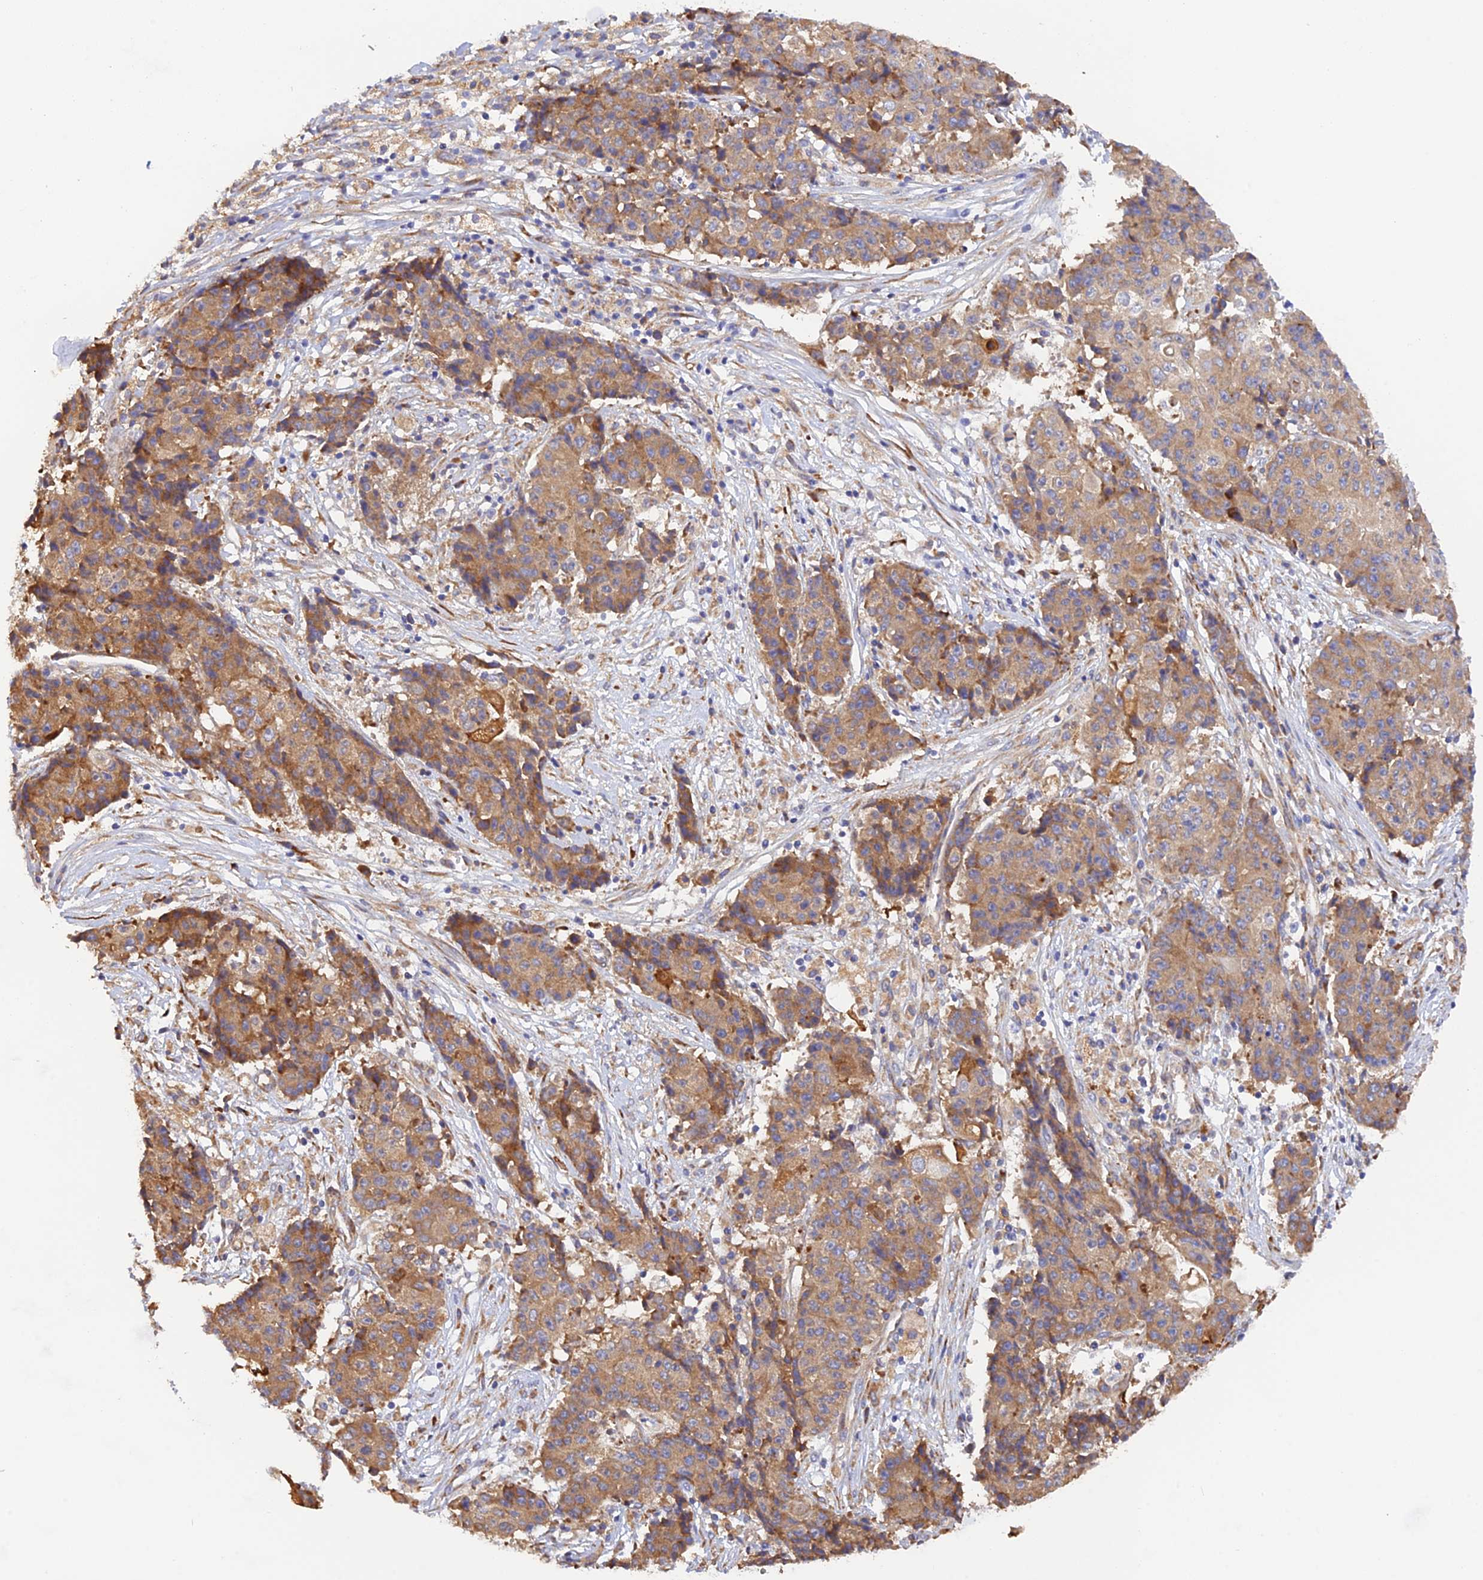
{"staining": {"intensity": "moderate", "quantity": ">75%", "location": "cytoplasmic/membranous"}, "tissue": "ovarian cancer", "cell_type": "Tumor cells", "image_type": "cancer", "snomed": [{"axis": "morphology", "description": "Carcinoma, endometroid"}, {"axis": "topography", "description": "Ovary"}], "caption": "Protein expression analysis of human ovarian endometroid carcinoma reveals moderate cytoplasmic/membranous staining in approximately >75% of tumor cells.", "gene": "RPL5", "patient": {"sex": "female", "age": 42}}